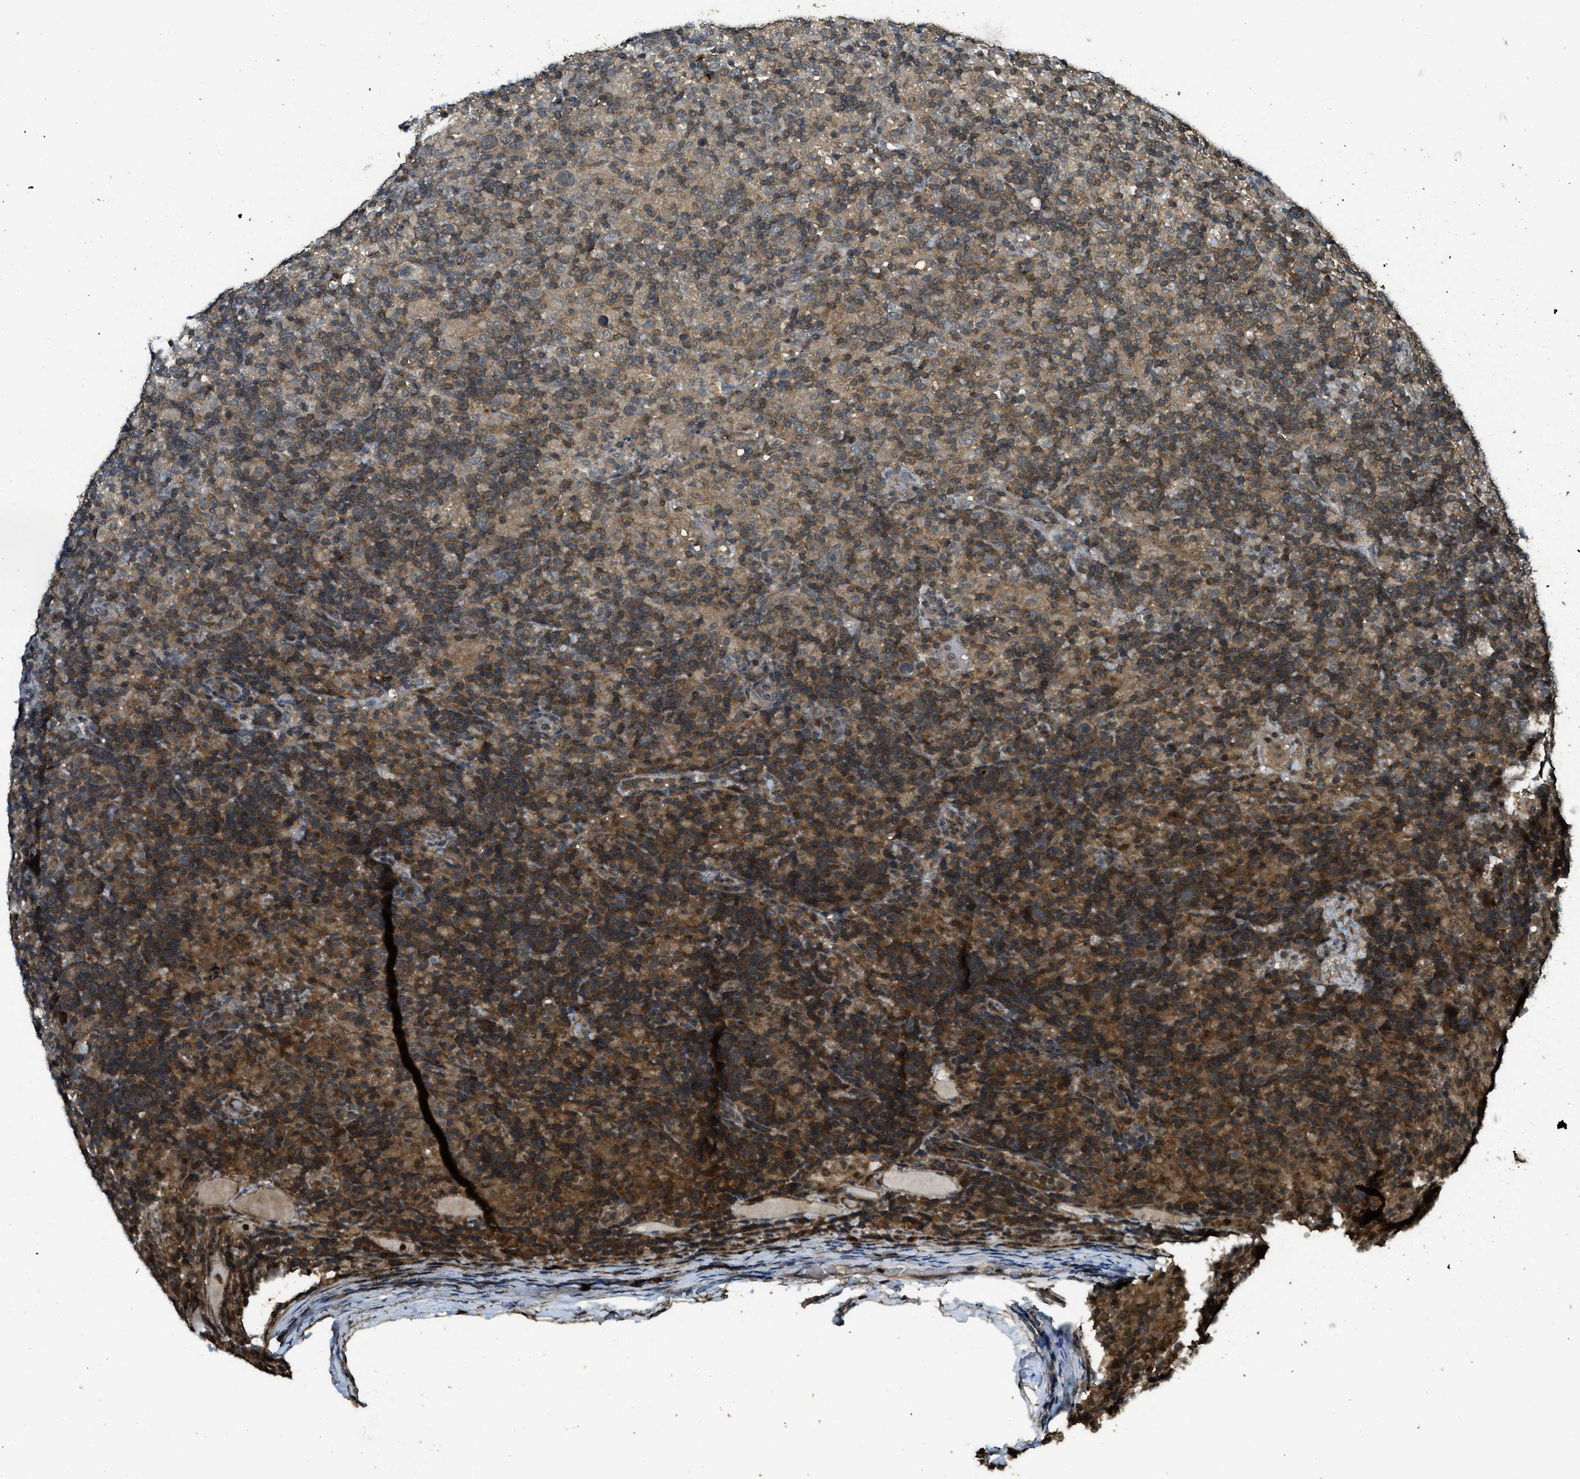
{"staining": {"intensity": "weak", "quantity": "<25%", "location": "cytoplasmic/membranous"}, "tissue": "lymphoma", "cell_type": "Tumor cells", "image_type": "cancer", "snomed": [{"axis": "morphology", "description": "Hodgkin's disease, NOS"}, {"axis": "topography", "description": "Lymph node"}], "caption": "The IHC image has no significant staining in tumor cells of Hodgkin's disease tissue.", "gene": "PPP6R3", "patient": {"sex": "male", "age": 70}}